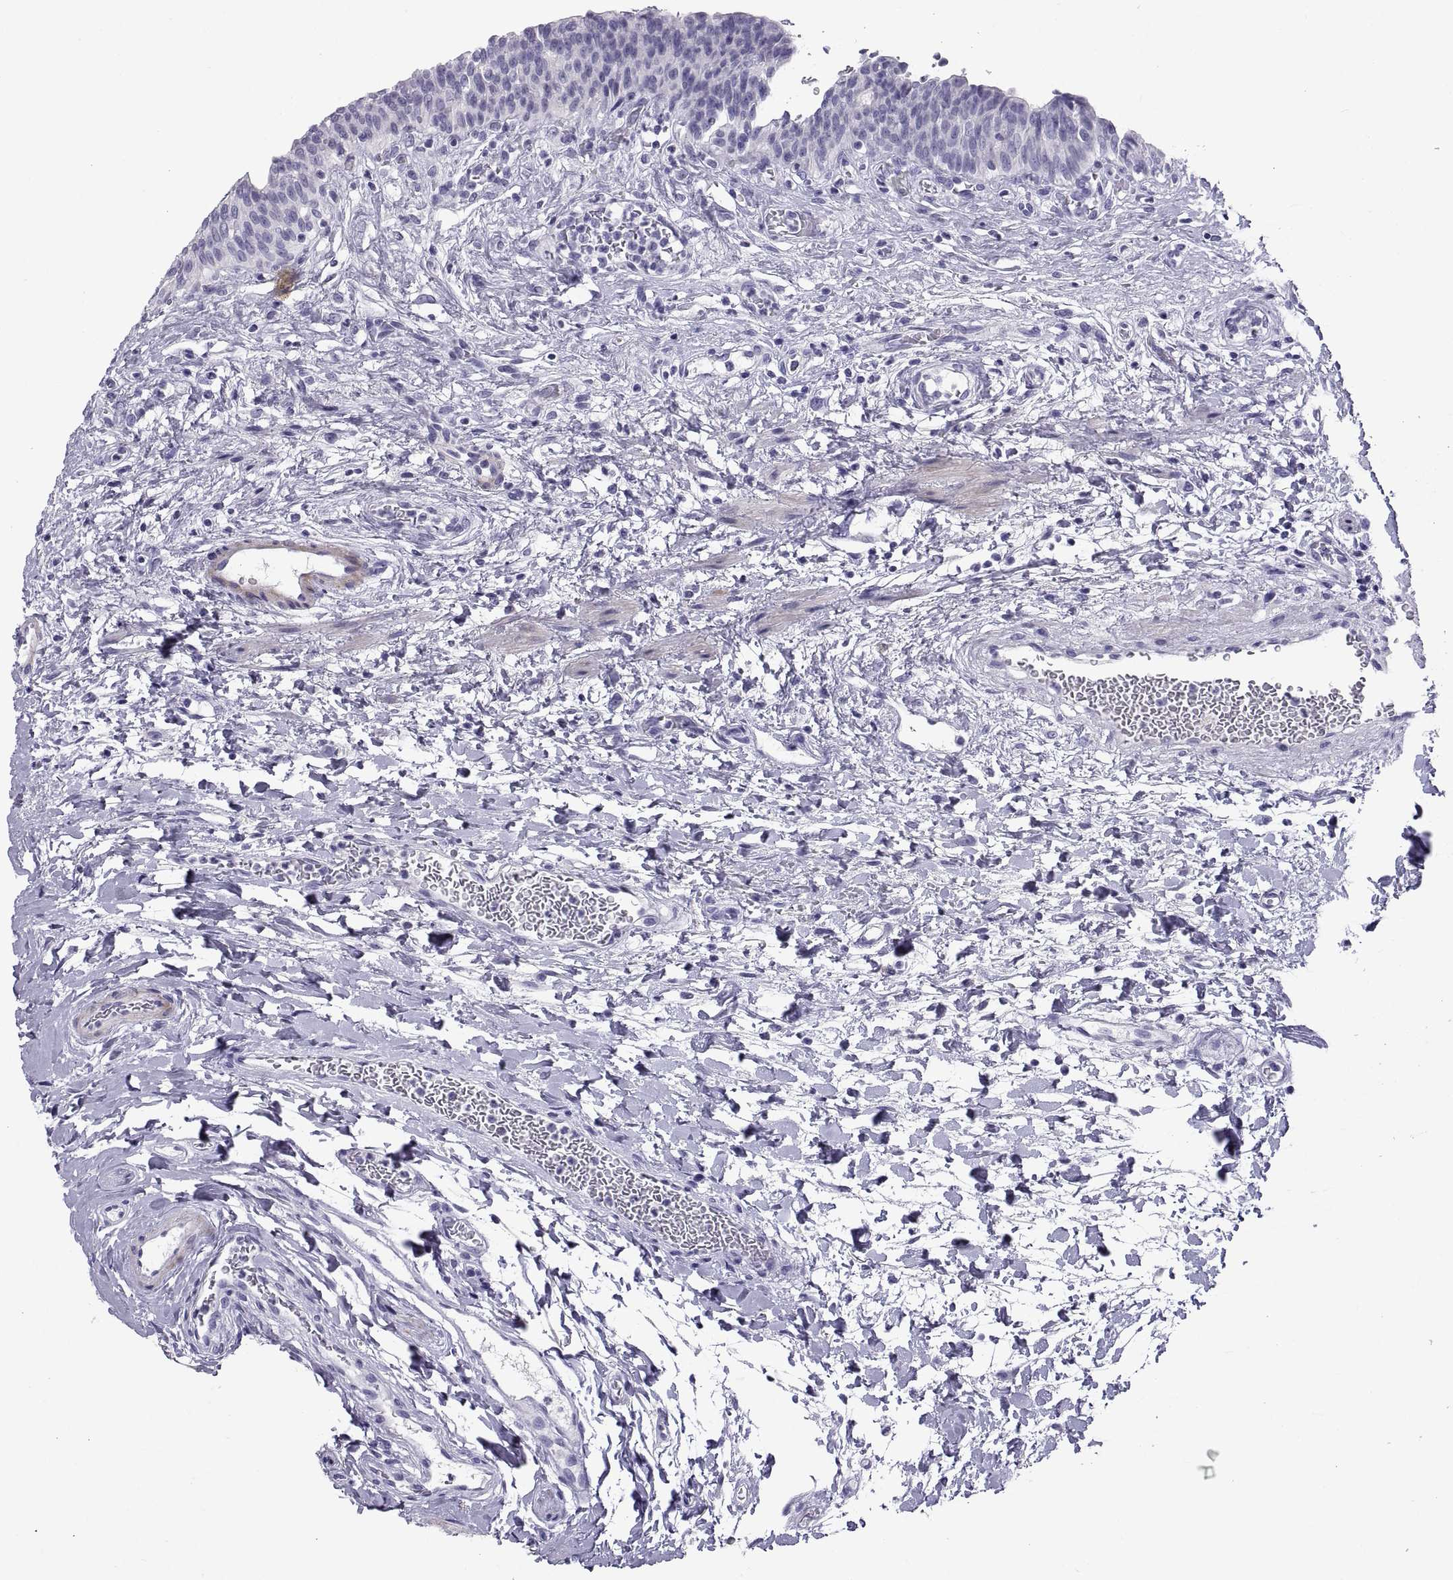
{"staining": {"intensity": "negative", "quantity": "none", "location": "none"}, "tissue": "urinary bladder", "cell_type": "Urothelial cells", "image_type": "normal", "snomed": [{"axis": "morphology", "description": "Normal tissue, NOS"}, {"axis": "topography", "description": "Urinary bladder"}], "caption": "This is an IHC histopathology image of benign human urinary bladder. There is no staining in urothelial cells.", "gene": "RGS20", "patient": {"sex": "male", "age": 73}}